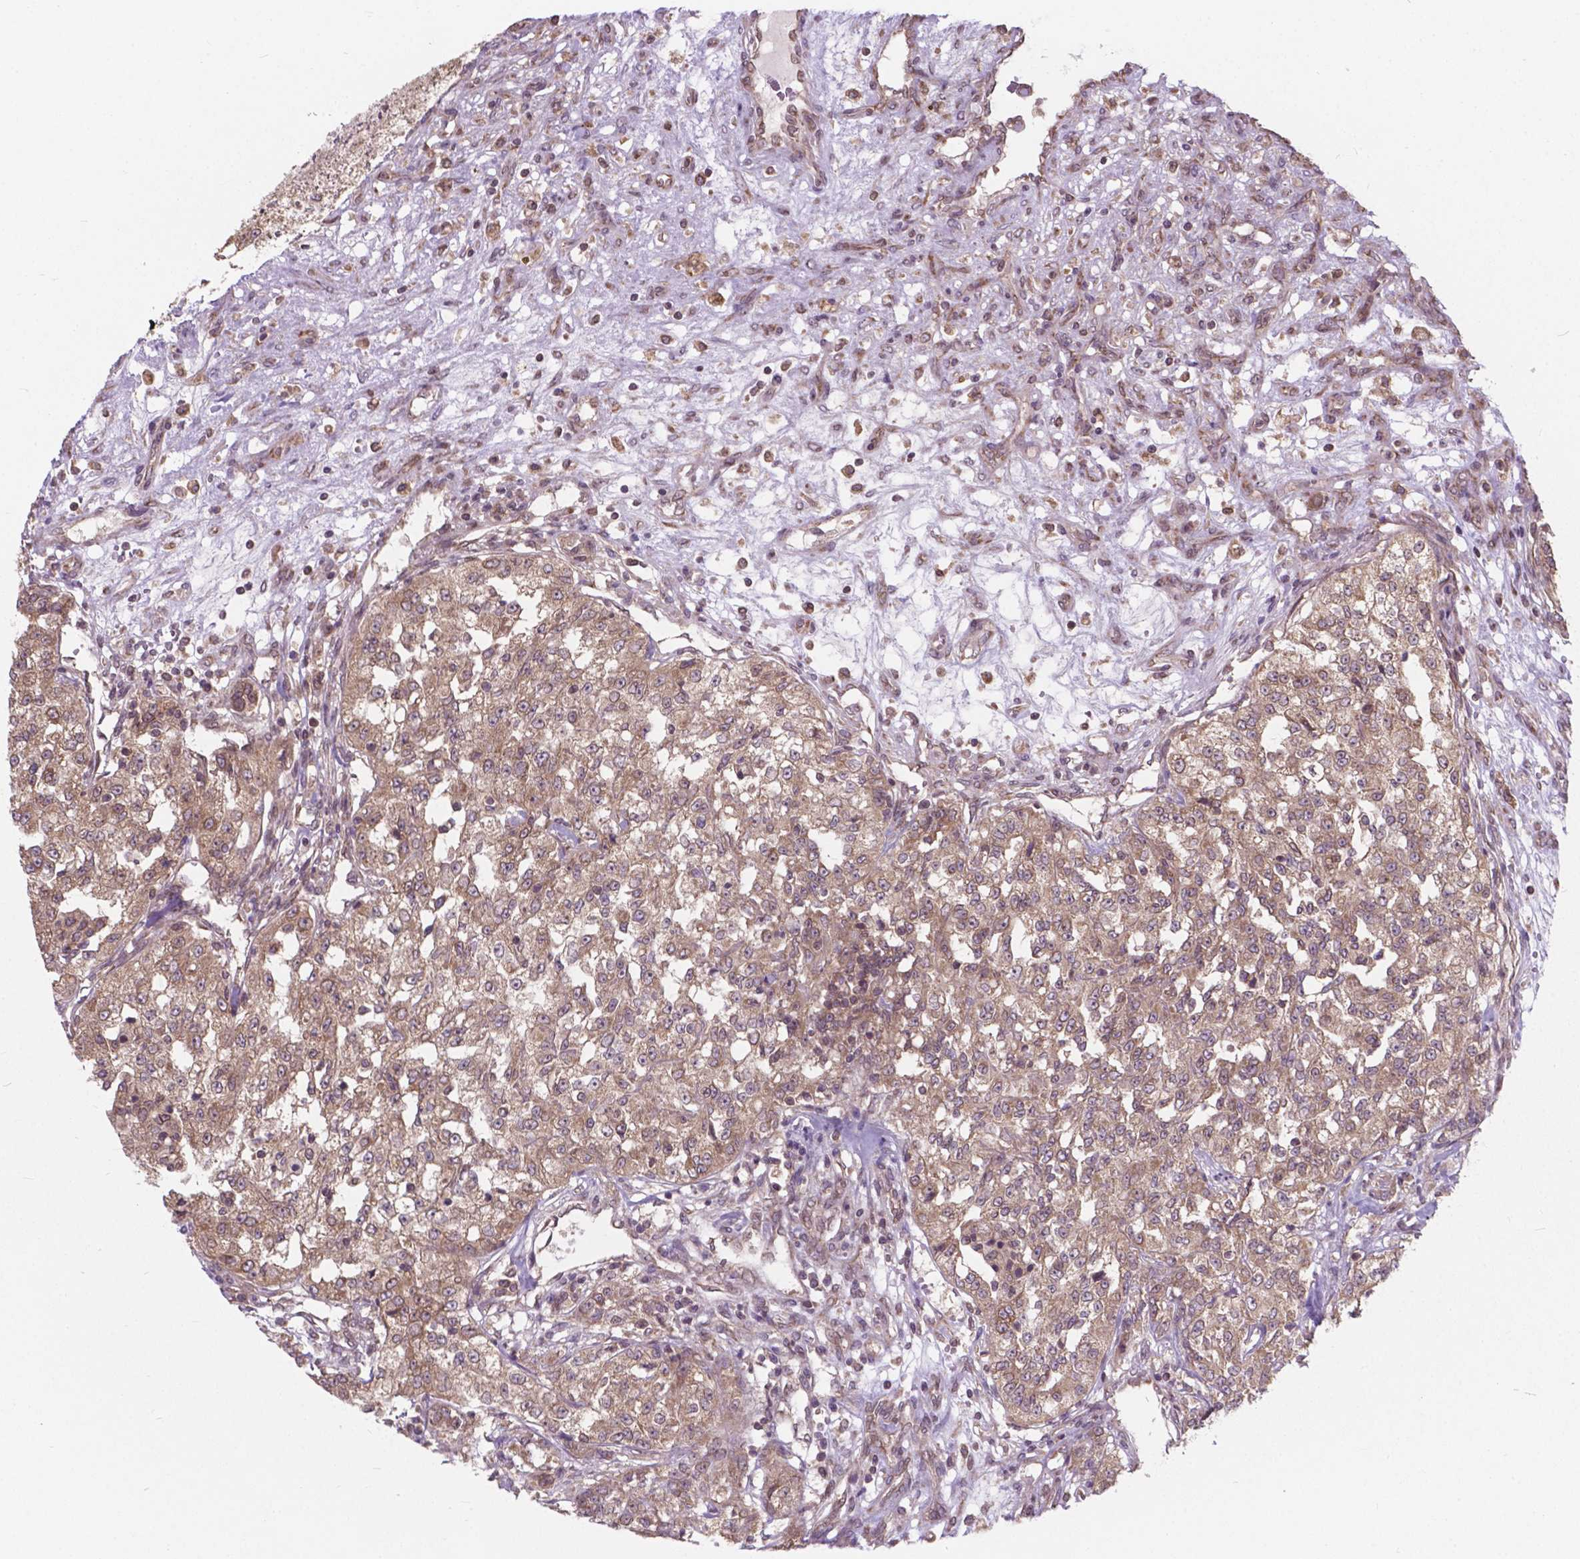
{"staining": {"intensity": "weak", "quantity": ">75%", "location": "cytoplasmic/membranous,nuclear"}, "tissue": "renal cancer", "cell_type": "Tumor cells", "image_type": "cancer", "snomed": [{"axis": "morphology", "description": "Adenocarcinoma, NOS"}, {"axis": "topography", "description": "Kidney"}], "caption": "Immunohistochemical staining of renal cancer (adenocarcinoma) exhibits low levels of weak cytoplasmic/membranous and nuclear staining in about >75% of tumor cells.", "gene": "MRPL33", "patient": {"sex": "female", "age": 63}}